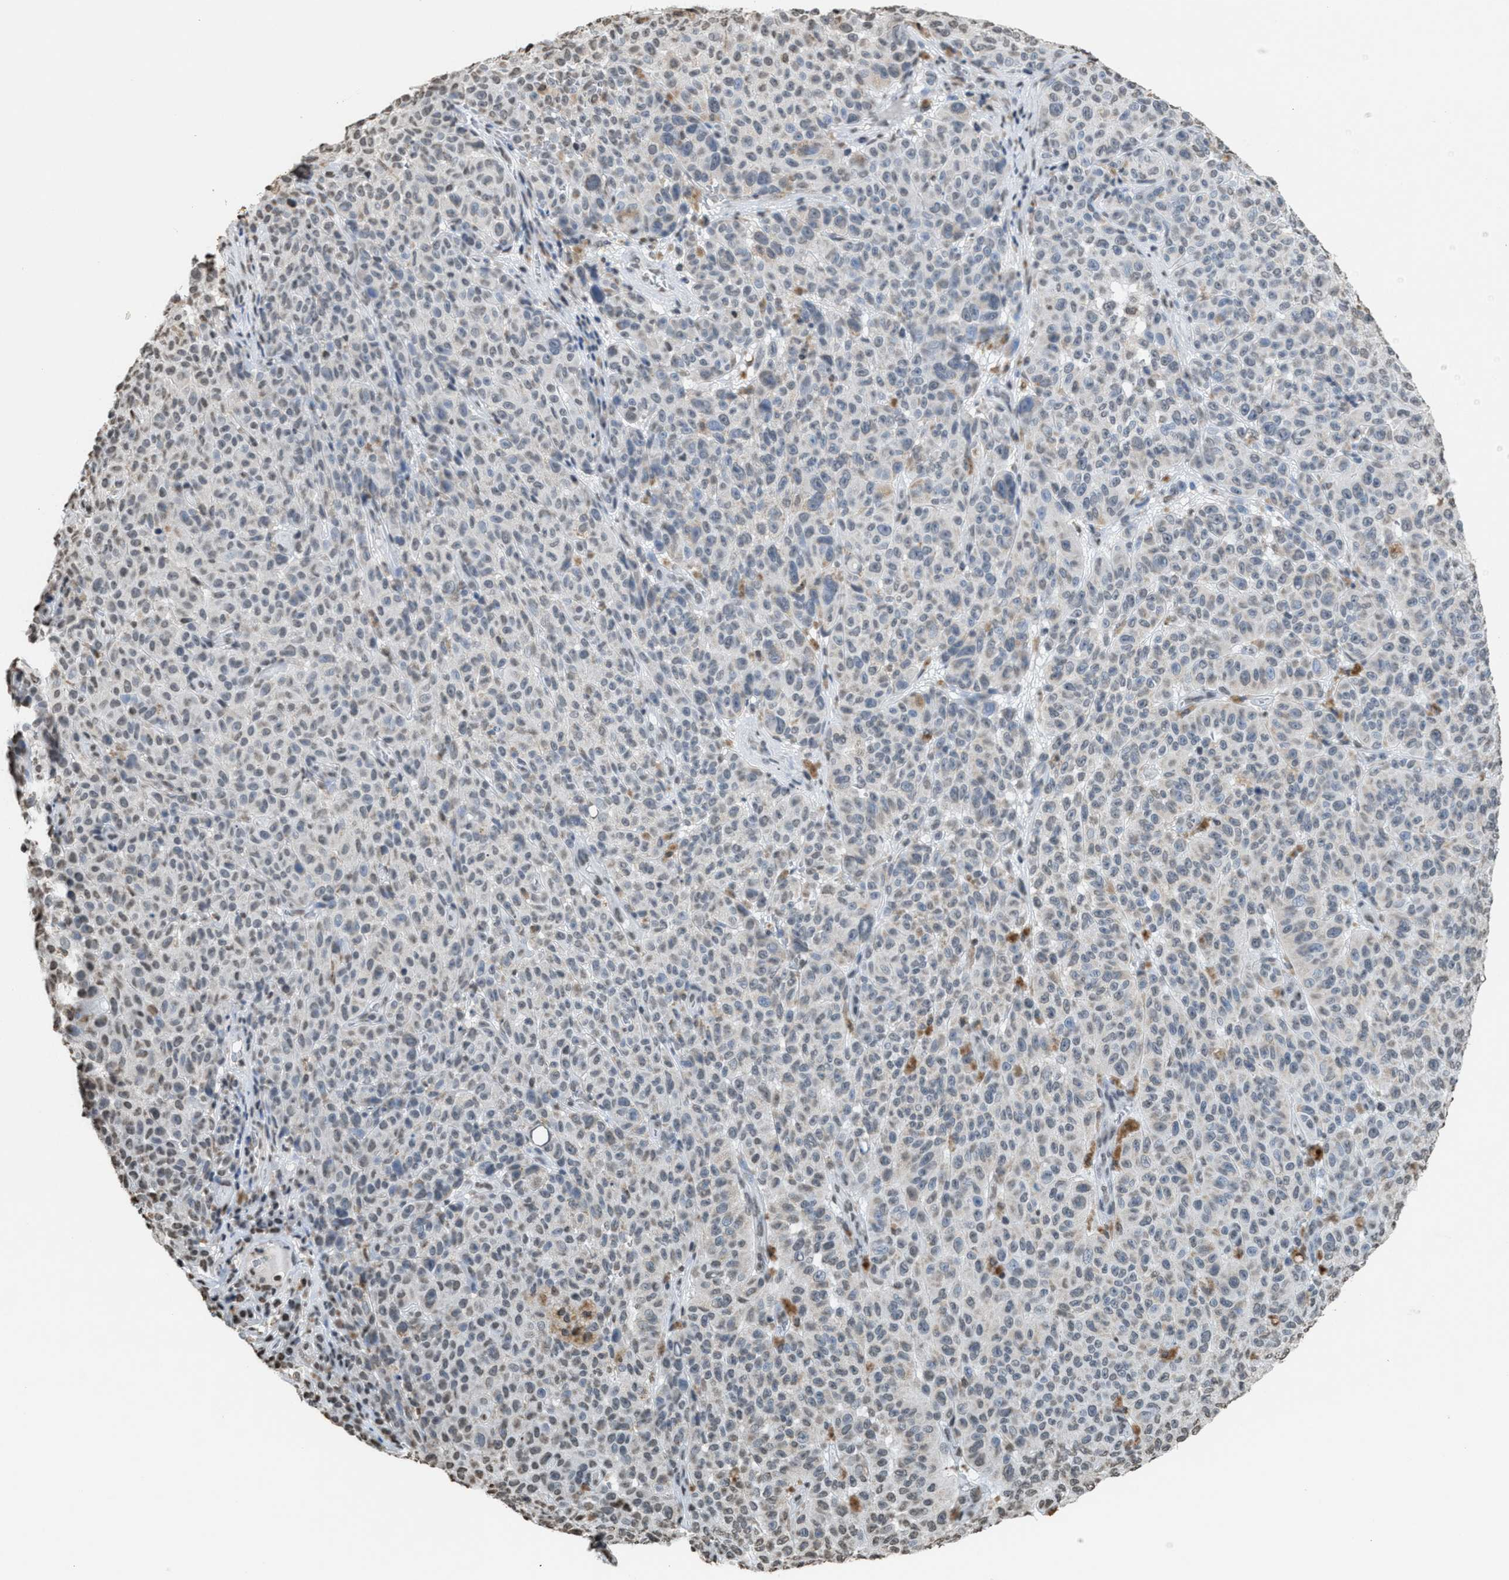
{"staining": {"intensity": "weak", "quantity": "<25%", "location": "nuclear"}, "tissue": "melanoma", "cell_type": "Tumor cells", "image_type": "cancer", "snomed": [{"axis": "morphology", "description": "Malignant melanoma, NOS"}, {"axis": "topography", "description": "Skin"}], "caption": "This histopathology image is of melanoma stained with immunohistochemistry (IHC) to label a protein in brown with the nuclei are counter-stained blue. There is no staining in tumor cells.", "gene": "NUP88", "patient": {"sex": "female", "age": 82}}